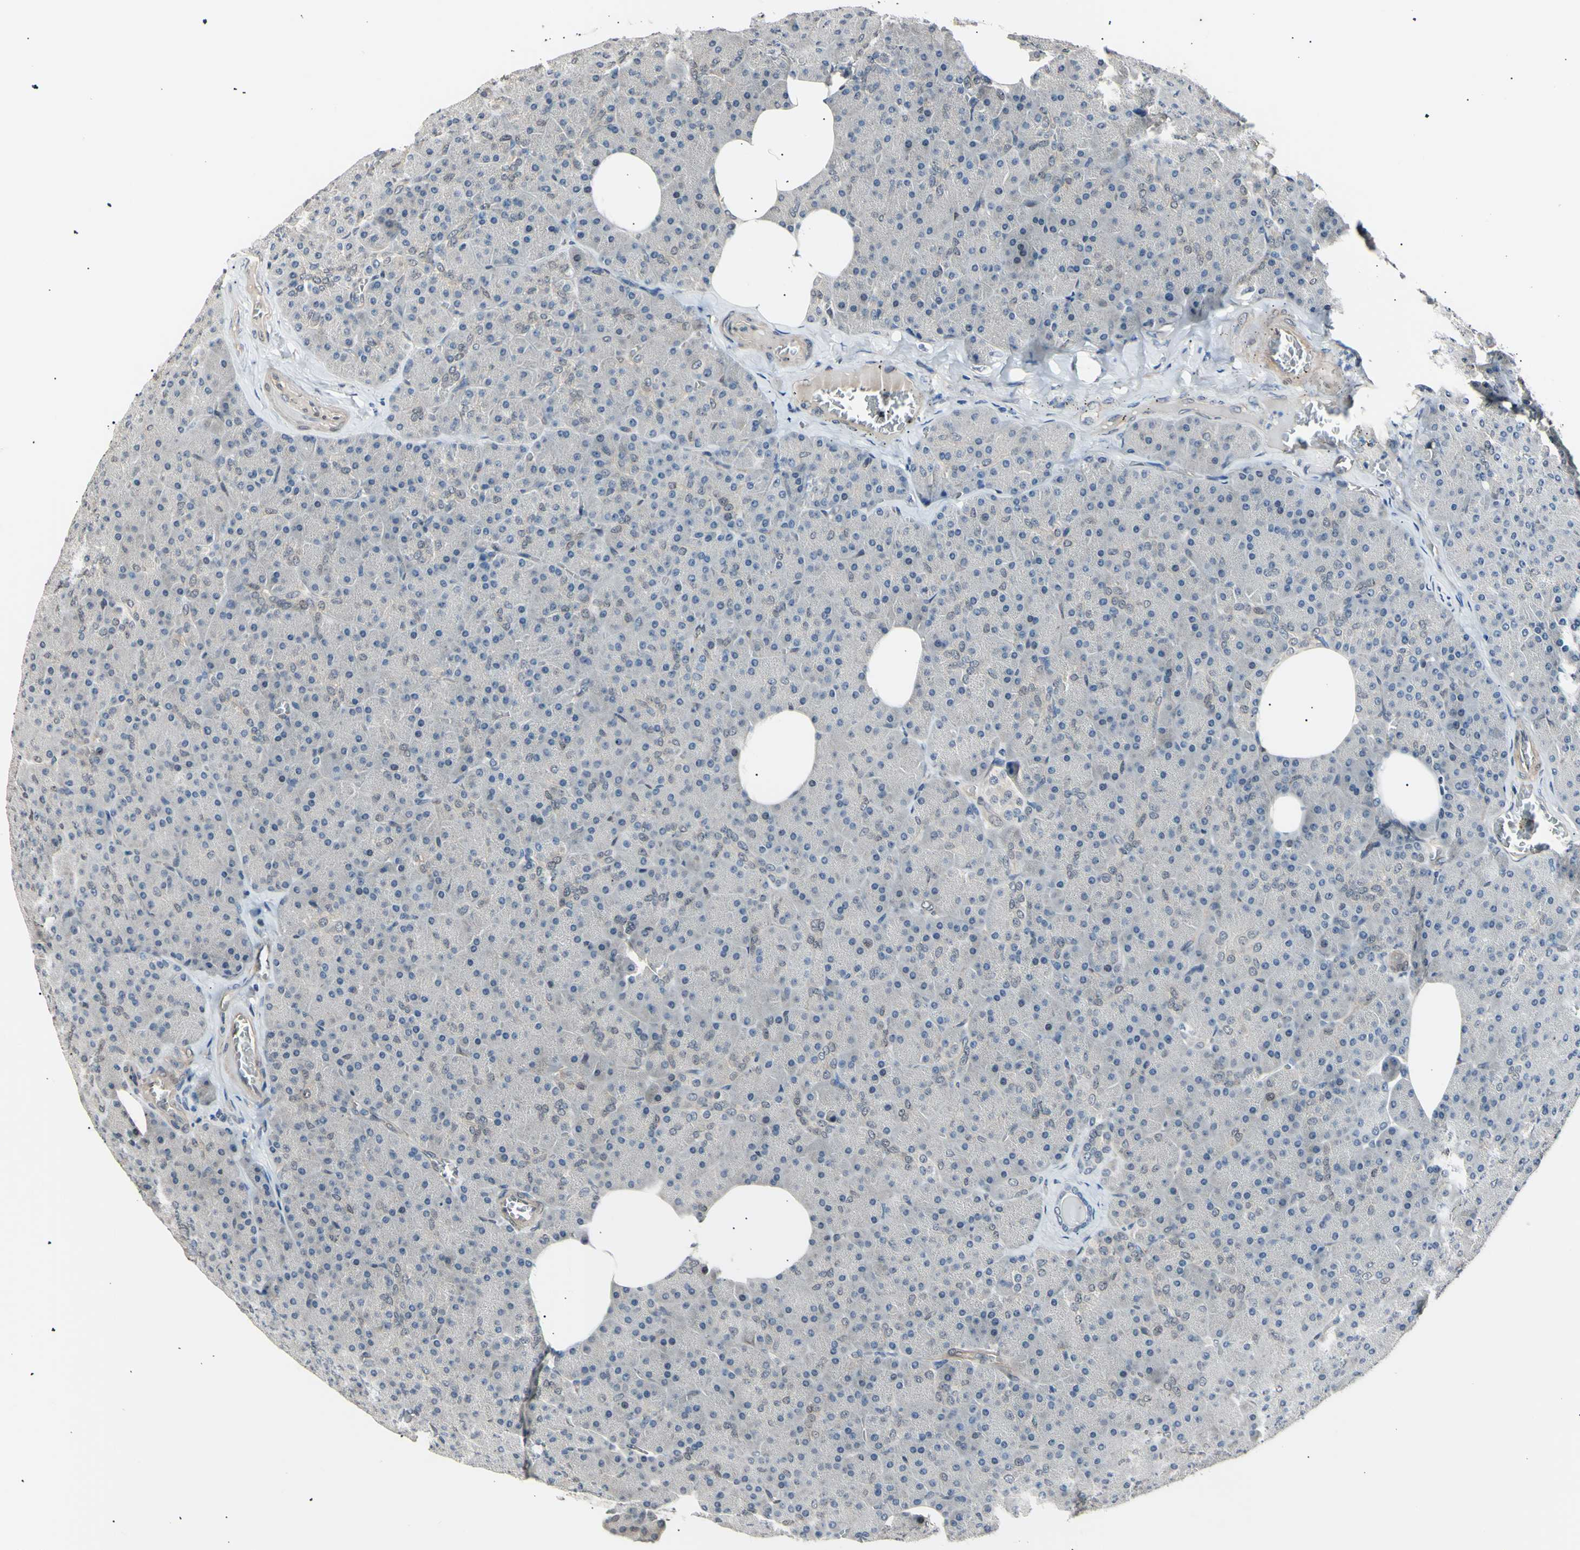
{"staining": {"intensity": "negative", "quantity": "none", "location": "none"}, "tissue": "pancreas", "cell_type": "Exocrine glandular cells", "image_type": "normal", "snomed": [{"axis": "morphology", "description": "Normal tissue, NOS"}, {"axis": "topography", "description": "Pancreas"}], "caption": "The immunohistochemistry micrograph has no significant positivity in exocrine glandular cells of pancreas. (DAB IHC, high magnification).", "gene": "AK1", "patient": {"sex": "female", "age": 35}}